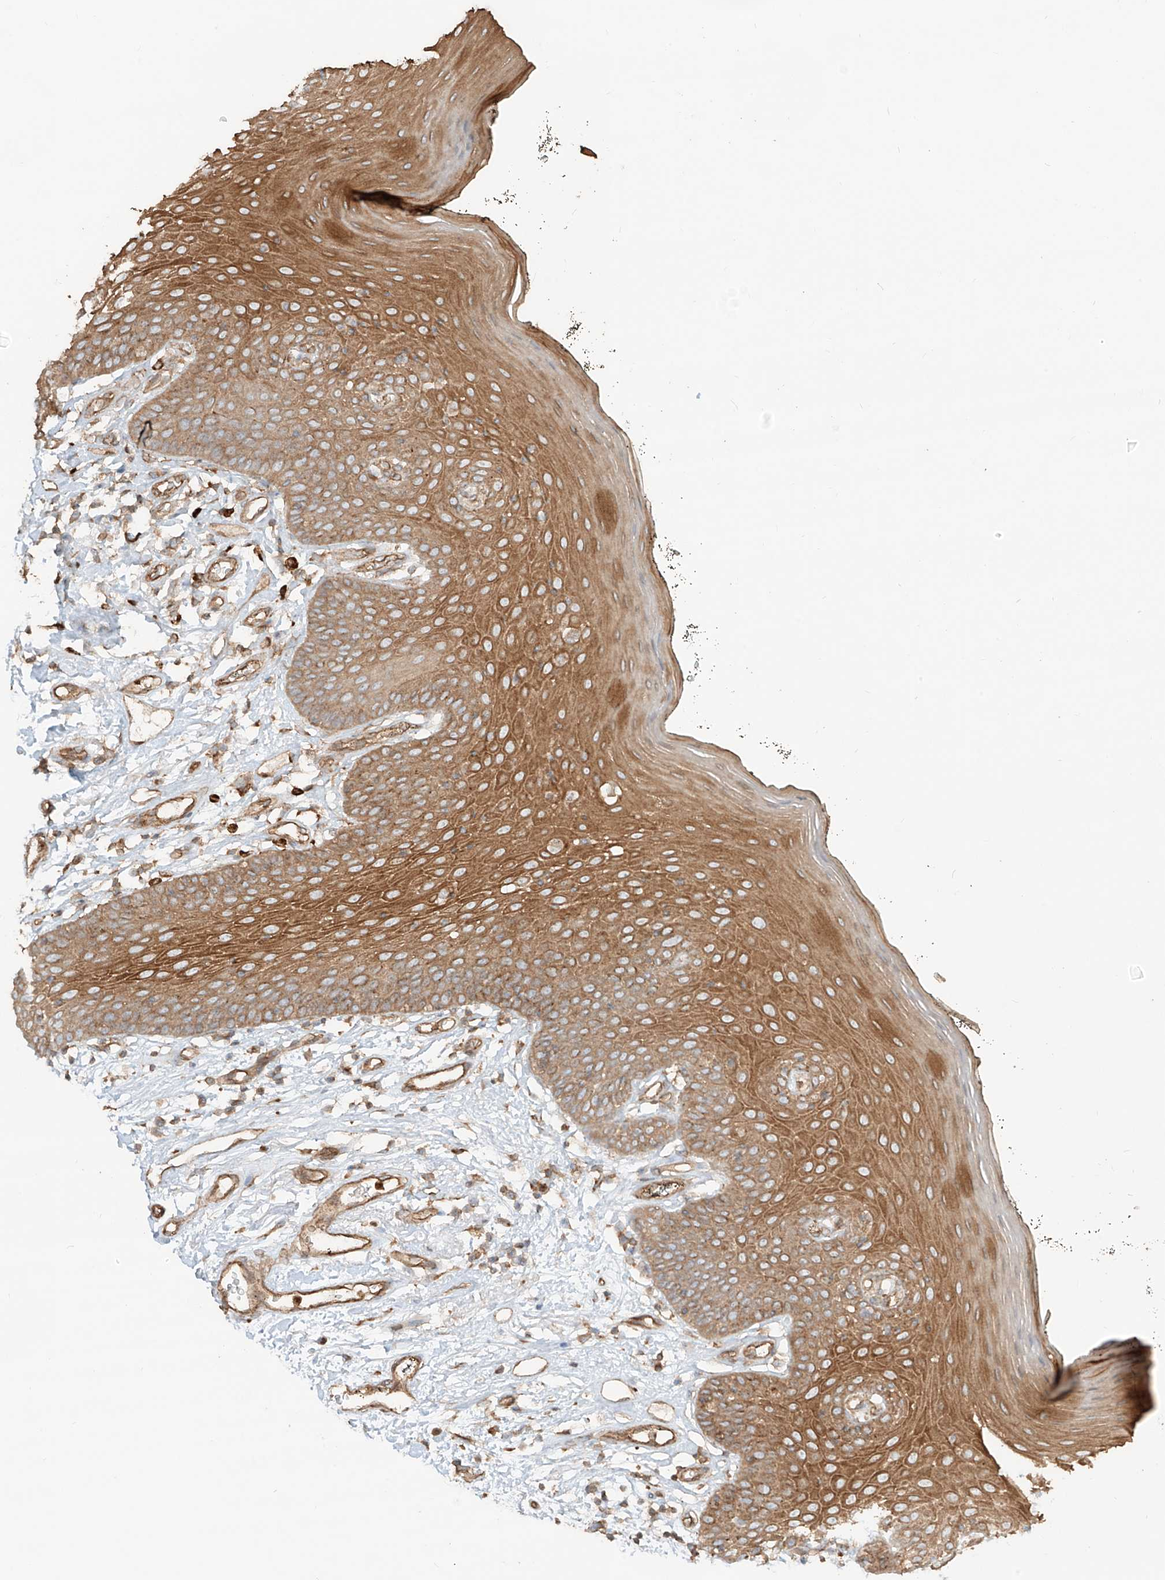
{"staining": {"intensity": "strong", "quantity": ">75%", "location": "cytoplasmic/membranous"}, "tissue": "oral mucosa", "cell_type": "Squamous epithelial cells", "image_type": "normal", "snomed": [{"axis": "morphology", "description": "Normal tissue, NOS"}, {"axis": "topography", "description": "Oral tissue"}], "caption": "Immunohistochemistry (IHC) (DAB) staining of benign oral mucosa displays strong cytoplasmic/membranous protein positivity in about >75% of squamous epithelial cells. (Brightfield microscopy of DAB IHC at high magnification).", "gene": "CCDC115", "patient": {"sex": "male", "age": 74}}